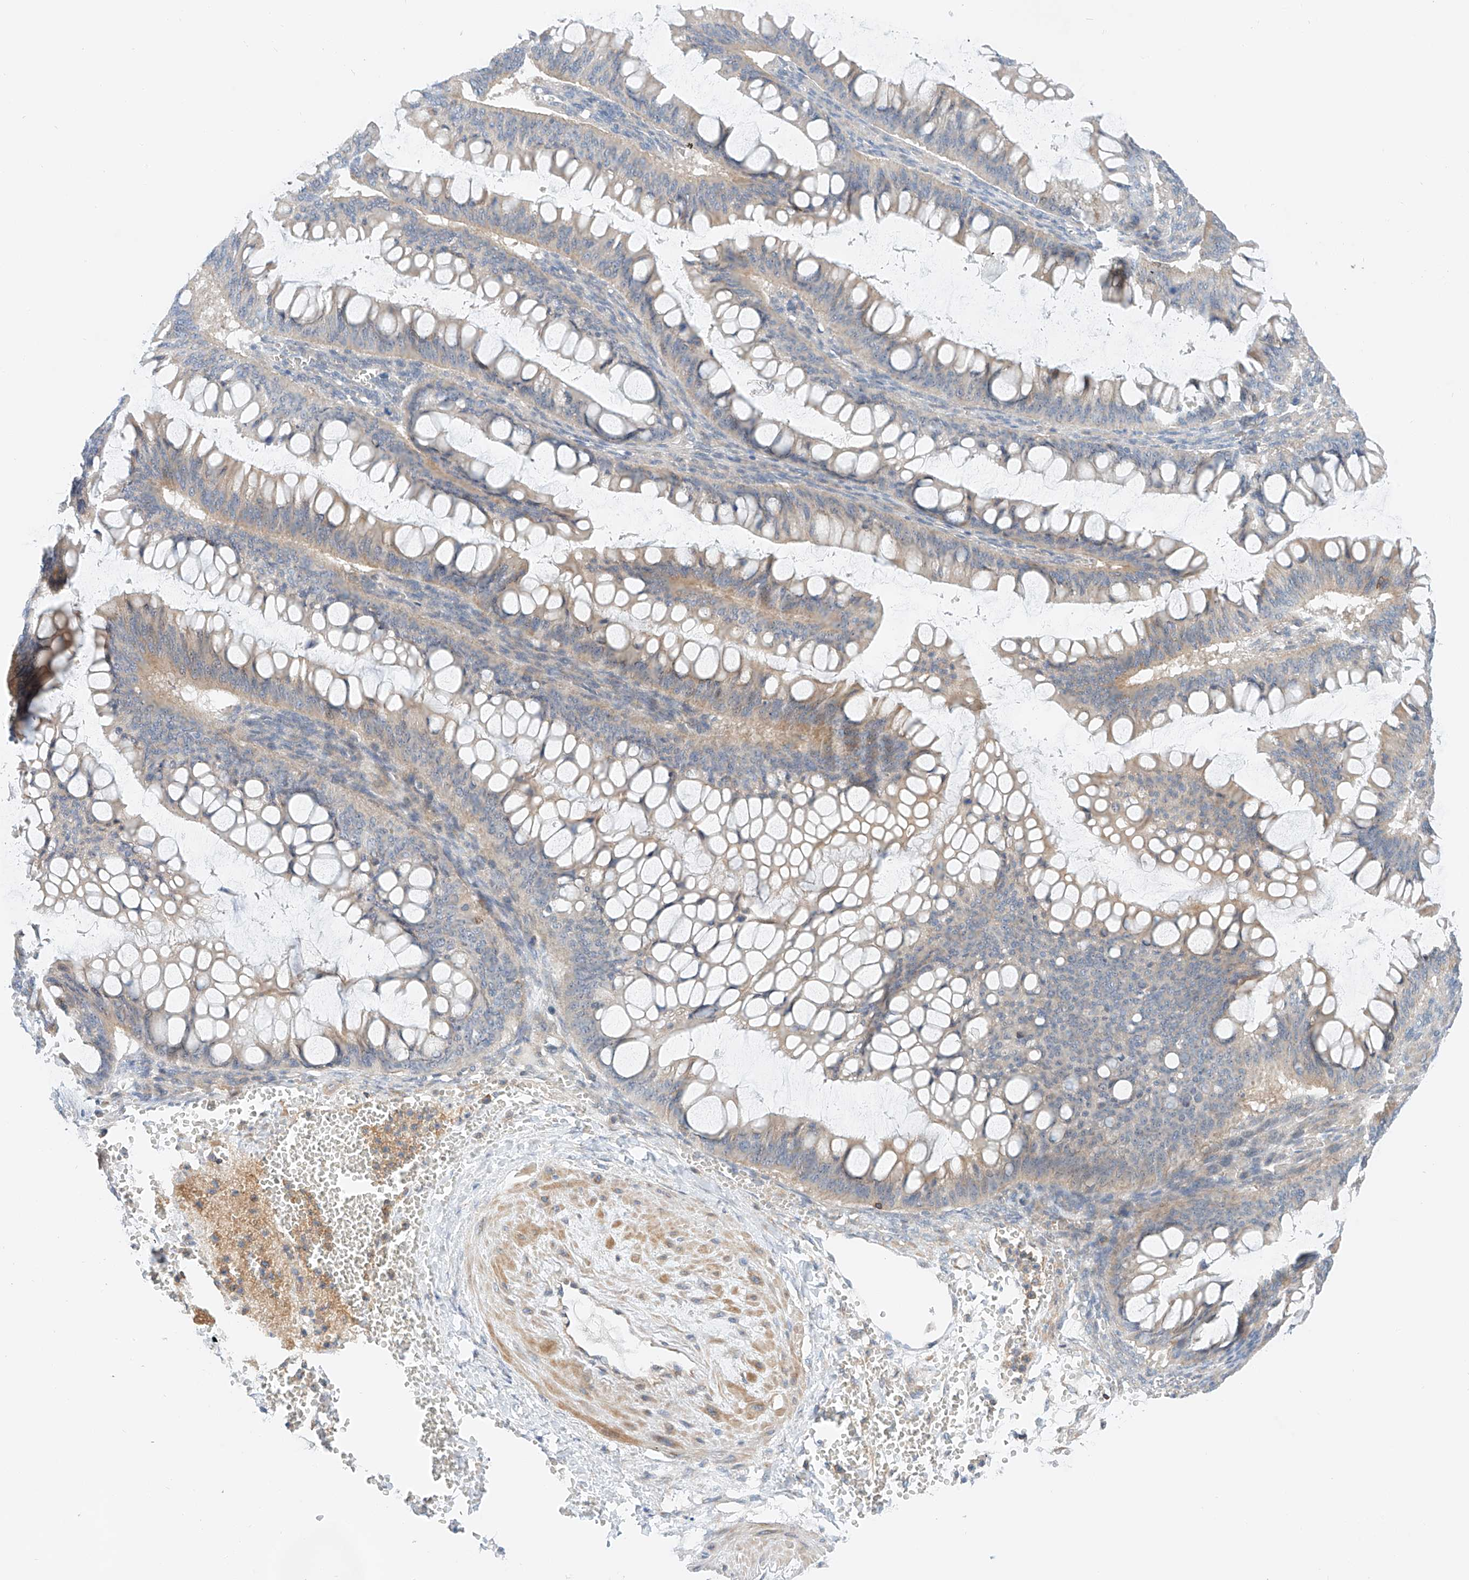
{"staining": {"intensity": "weak", "quantity": "25%-75%", "location": "cytoplasmic/membranous"}, "tissue": "ovarian cancer", "cell_type": "Tumor cells", "image_type": "cancer", "snomed": [{"axis": "morphology", "description": "Cystadenocarcinoma, mucinous, NOS"}, {"axis": "topography", "description": "Ovary"}], "caption": "A brown stain labels weak cytoplasmic/membranous staining of a protein in human ovarian cancer tumor cells.", "gene": "MFN2", "patient": {"sex": "female", "age": 73}}